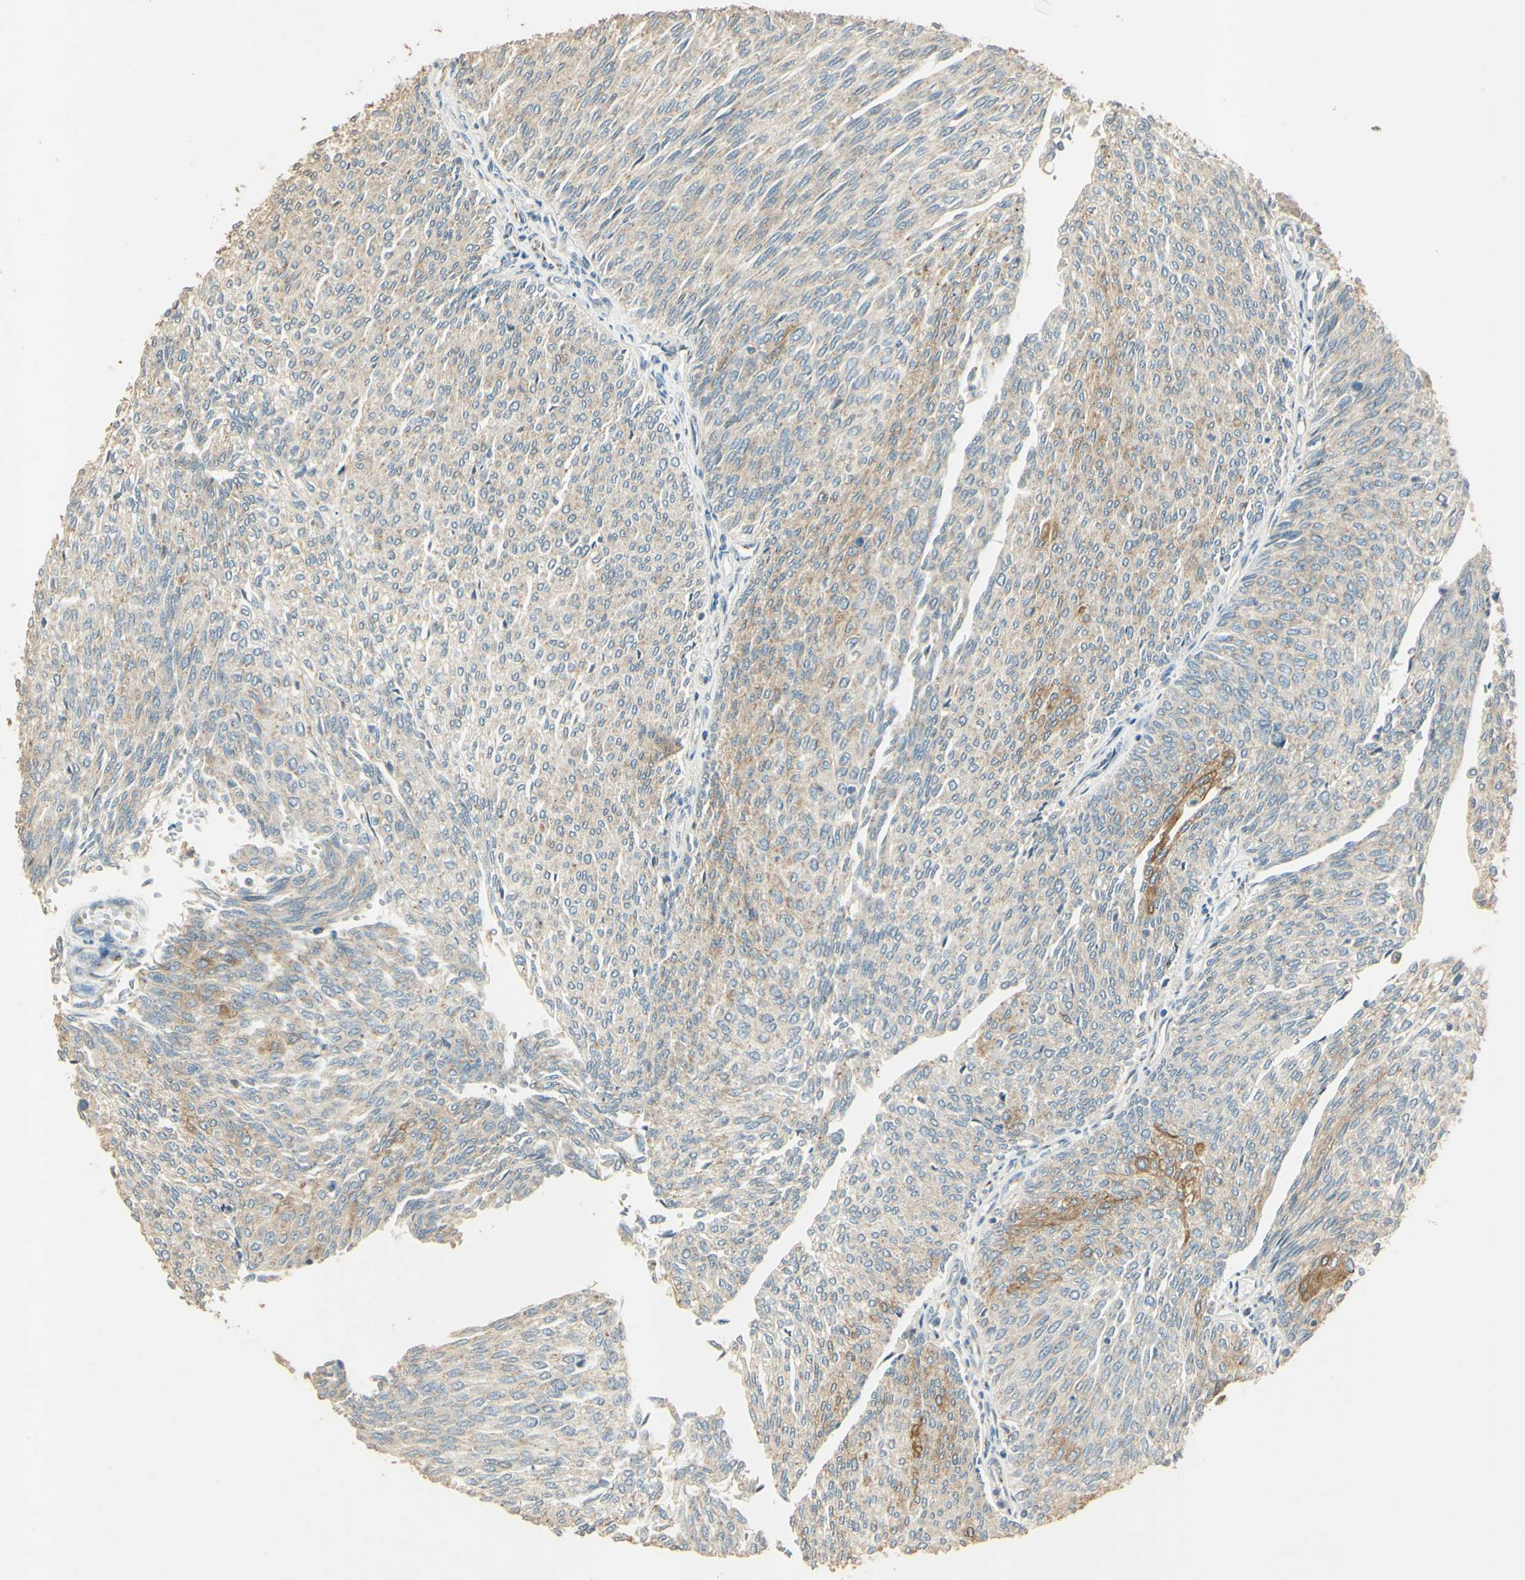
{"staining": {"intensity": "weak", "quantity": "25%-75%", "location": "cytoplasmic/membranous"}, "tissue": "urothelial cancer", "cell_type": "Tumor cells", "image_type": "cancer", "snomed": [{"axis": "morphology", "description": "Urothelial carcinoma, Low grade"}, {"axis": "topography", "description": "Urinary bladder"}], "caption": "Immunohistochemistry (IHC) micrograph of human urothelial cancer stained for a protein (brown), which exhibits low levels of weak cytoplasmic/membranous staining in about 25%-75% of tumor cells.", "gene": "UXS1", "patient": {"sex": "female", "age": 79}}